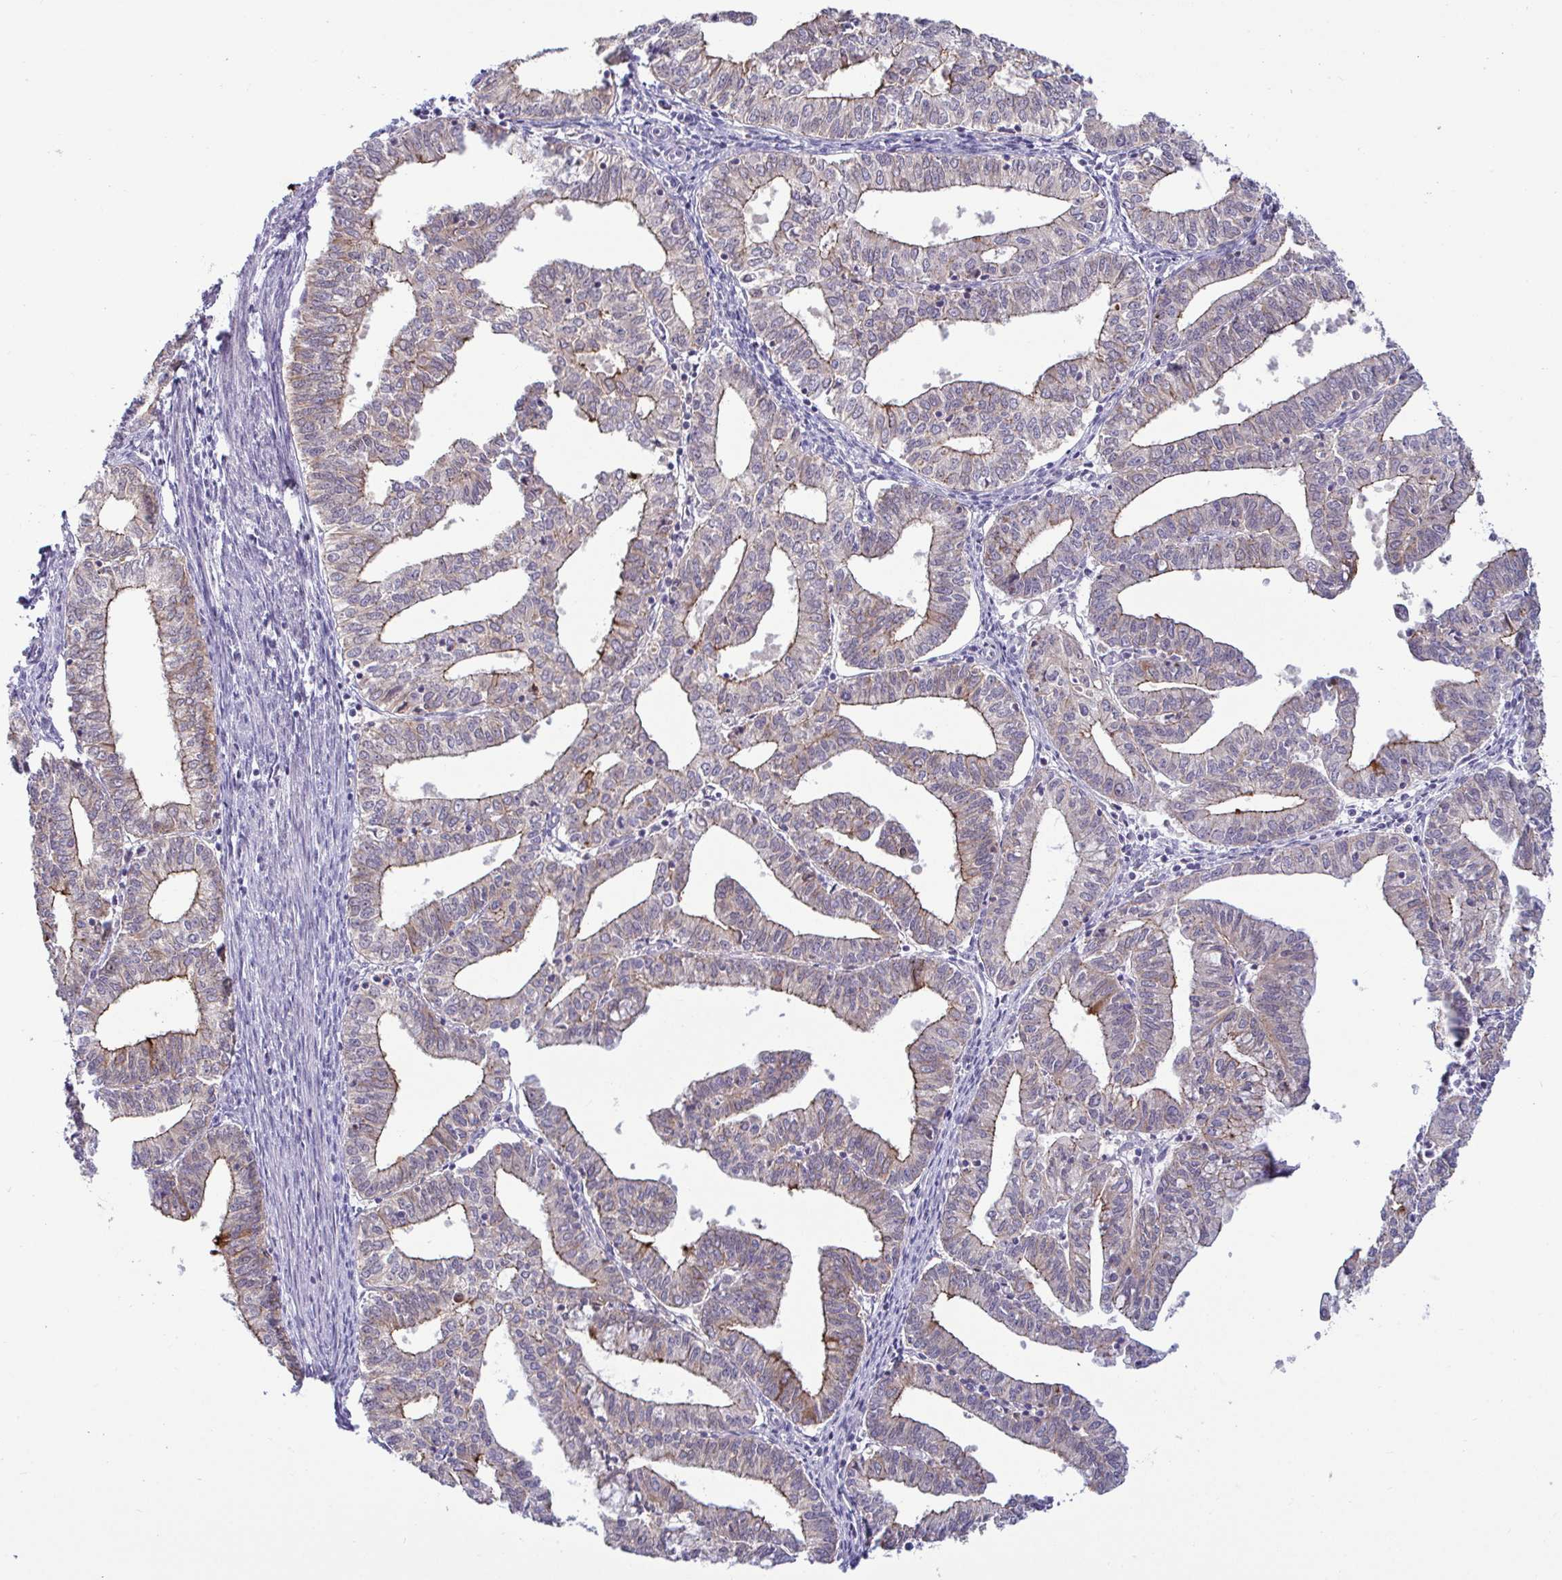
{"staining": {"intensity": "moderate", "quantity": "25%-75%", "location": "cytoplasmic/membranous"}, "tissue": "endometrial cancer", "cell_type": "Tumor cells", "image_type": "cancer", "snomed": [{"axis": "morphology", "description": "Adenocarcinoma, NOS"}, {"axis": "topography", "description": "Endometrium"}], "caption": "Immunohistochemical staining of human endometrial cancer (adenocarcinoma) exhibits medium levels of moderate cytoplasmic/membranous expression in about 25%-75% of tumor cells. The protein is shown in brown color, while the nuclei are stained blue.", "gene": "GSTM1", "patient": {"sex": "female", "age": 61}}